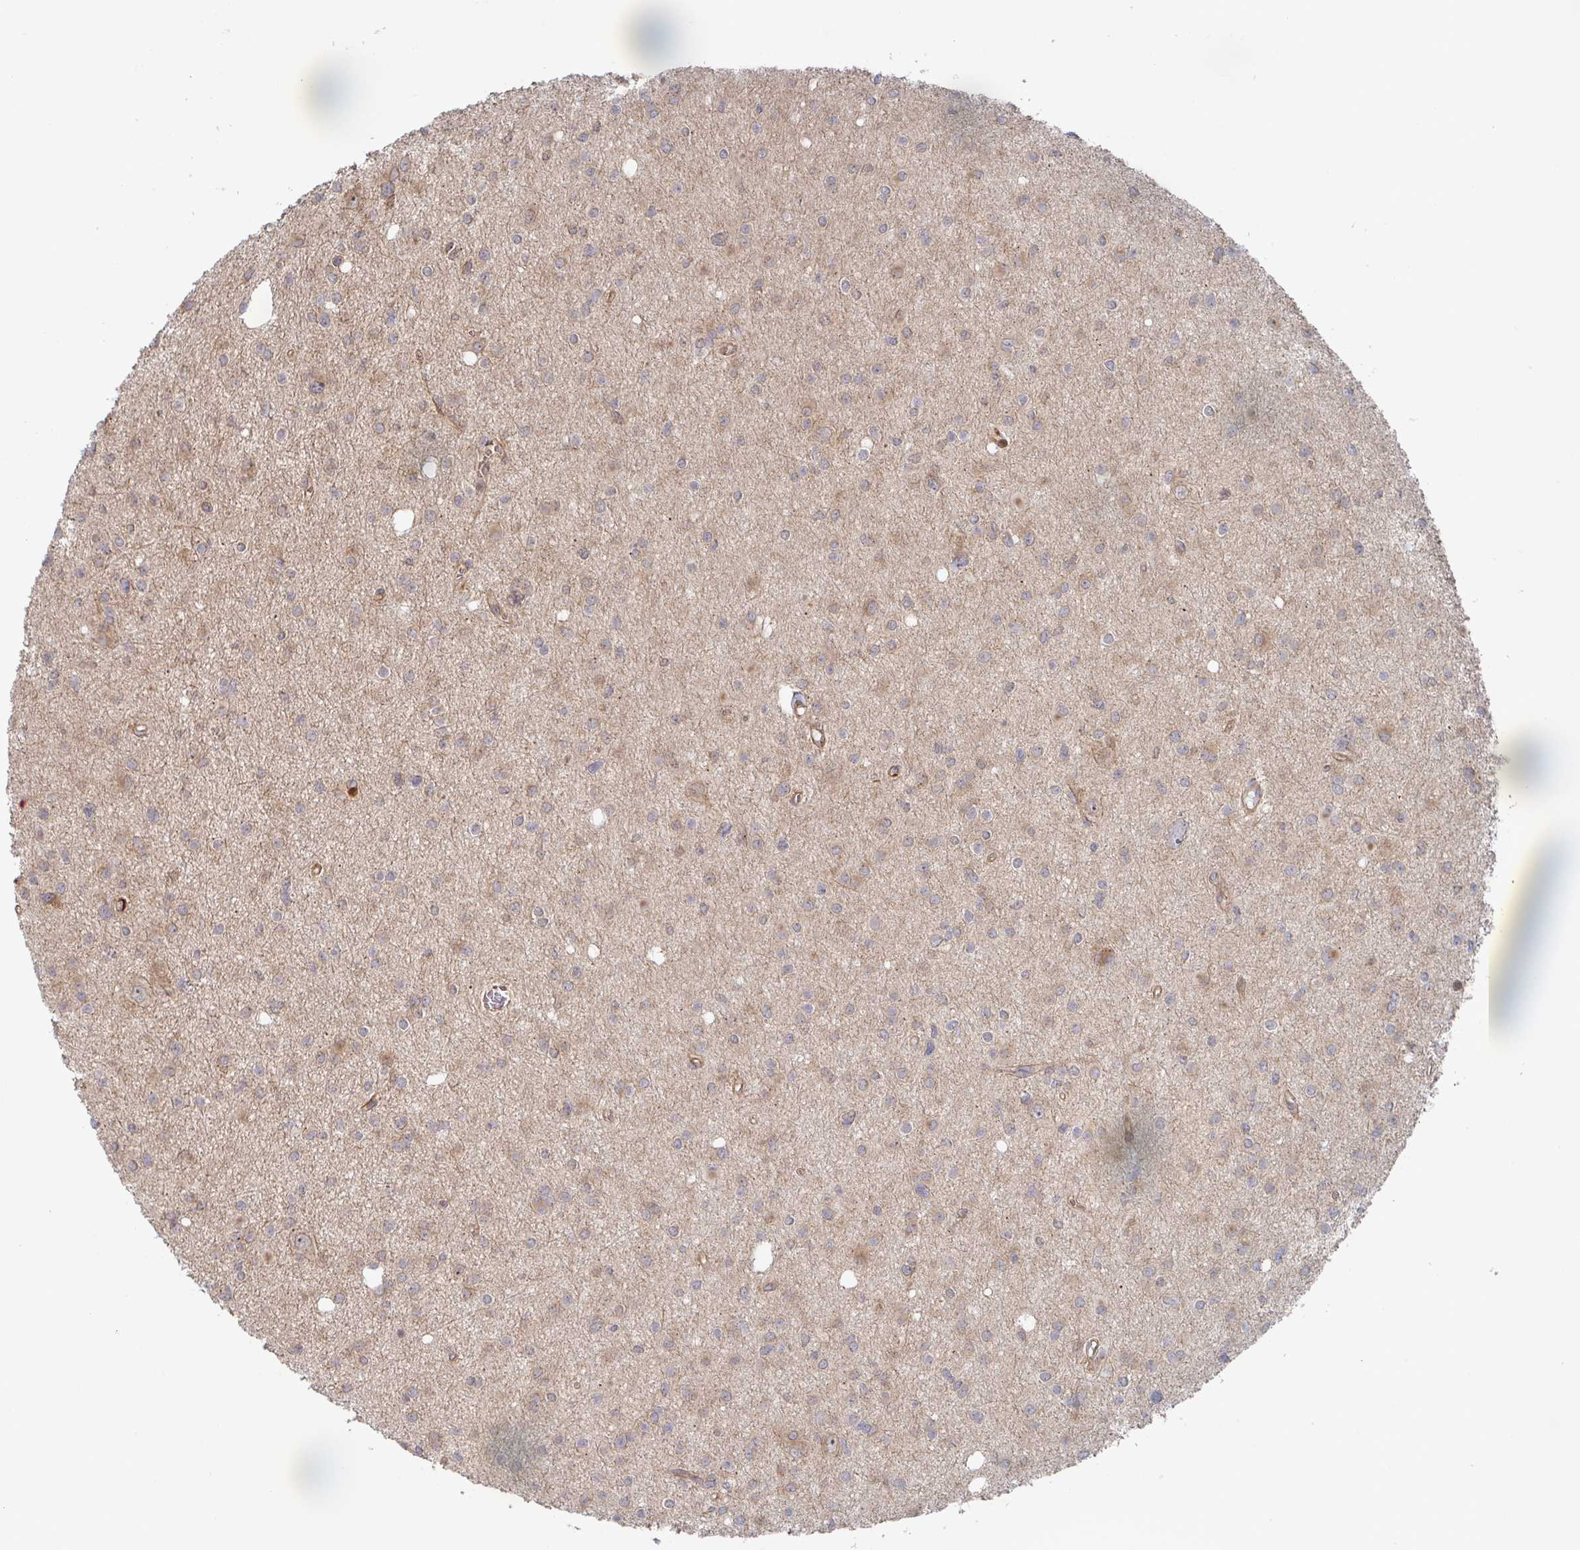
{"staining": {"intensity": "weak", "quantity": "<25%", "location": "cytoplasmic/membranous"}, "tissue": "glioma", "cell_type": "Tumor cells", "image_type": "cancer", "snomed": [{"axis": "morphology", "description": "Glioma, malignant, High grade"}, {"axis": "topography", "description": "Brain"}], "caption": "Human malignant glioma (high-grade) stained for a protein using IHC reveals no positivity in tumor cells.", "gene": "DVL3", "patient": {"sex": "male", "age": 23}}